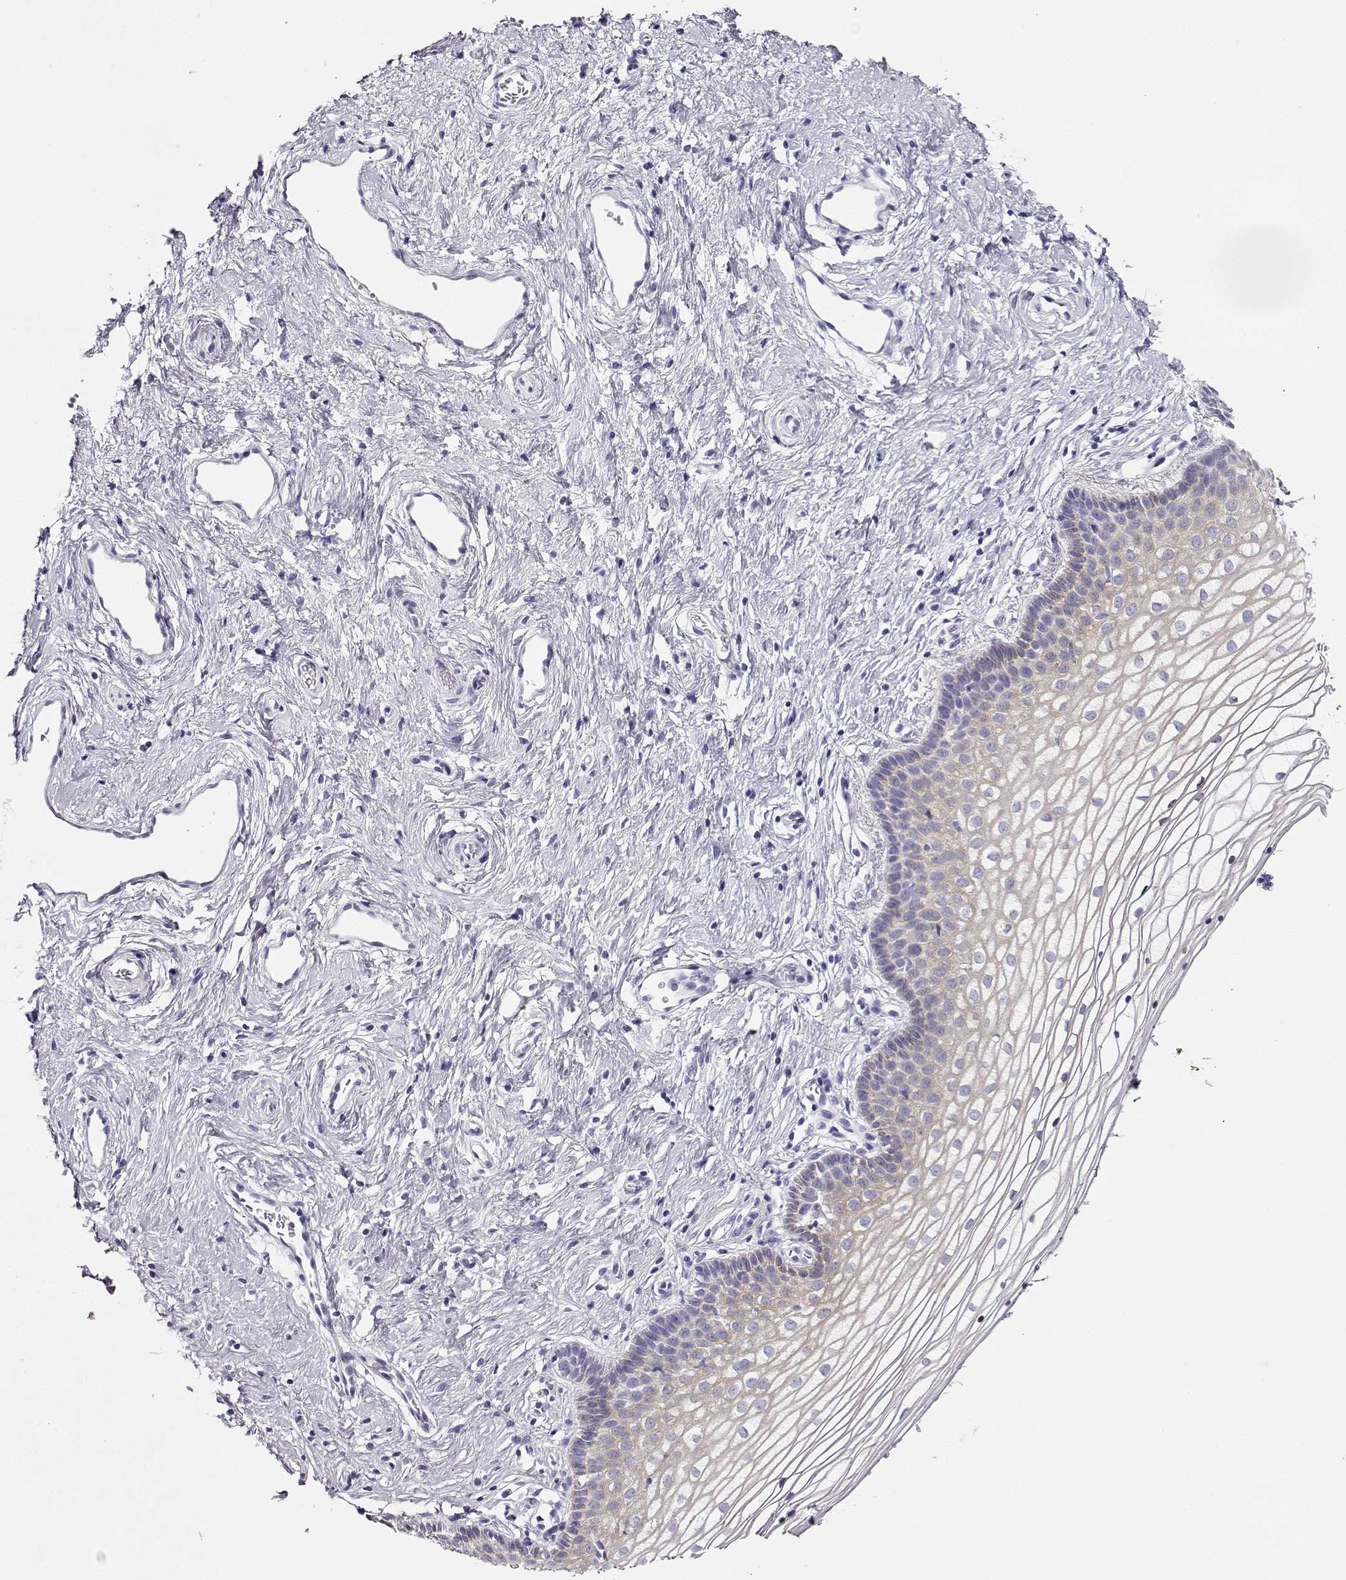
{"staining": {"intensity": "weak", "quantity": "<25%", "location": "cytoplasmic/membranous"}, "tissue": "vagina", "cell_type": "Squamous epithelial cells", "image_type": "normal", "snomed": [{"axis": "morphology", "description": "Normal tissue, NOS"}, {"axis": "topography", "description": "Vagina"}], "caption": "This is an immunohistochemistry (IHC) micrograph of unremarkable human vagina. There is no expression in squamous epithelial cells.", "gene": "CRX", "patient": {"sex": "female", "age": 36}}